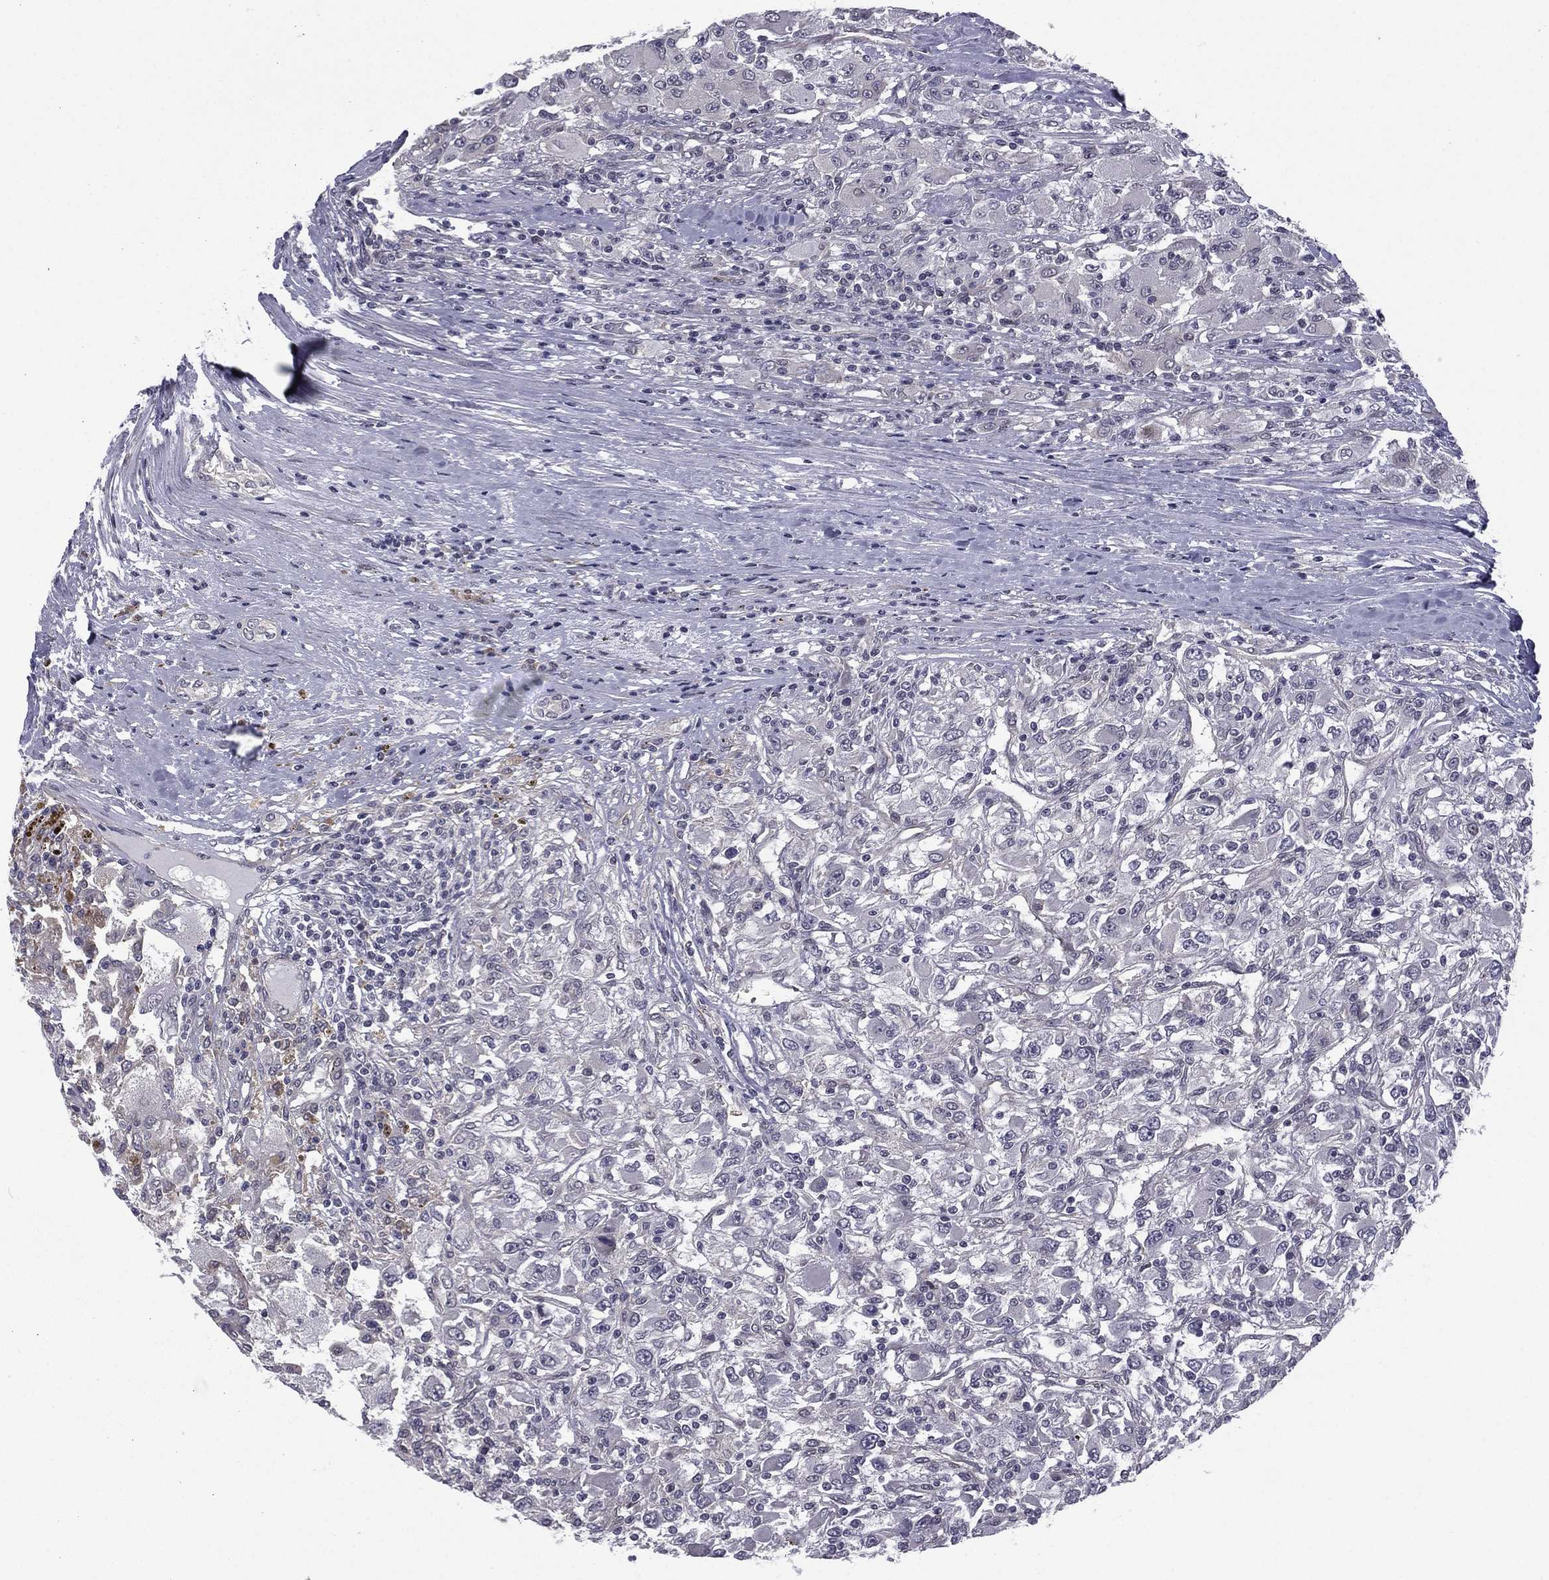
{"staining": {"intensity": "negative", "quantity": "none", "location": "none"}, "tissue": "renal cancer", "cell_type": "Tumor cells", "image_type": "cancer", "snomed": [{"axis": "morphology", "description": "Adenocarcinoma, NOS"}, {"axis": "topography", "description": "Kidney"}], "caption": "The image displays no staining of tumor cells in renal adenocarcinoma.", "gene": "ACTRT2", "patient": {"sex": "female", "age": 67}}